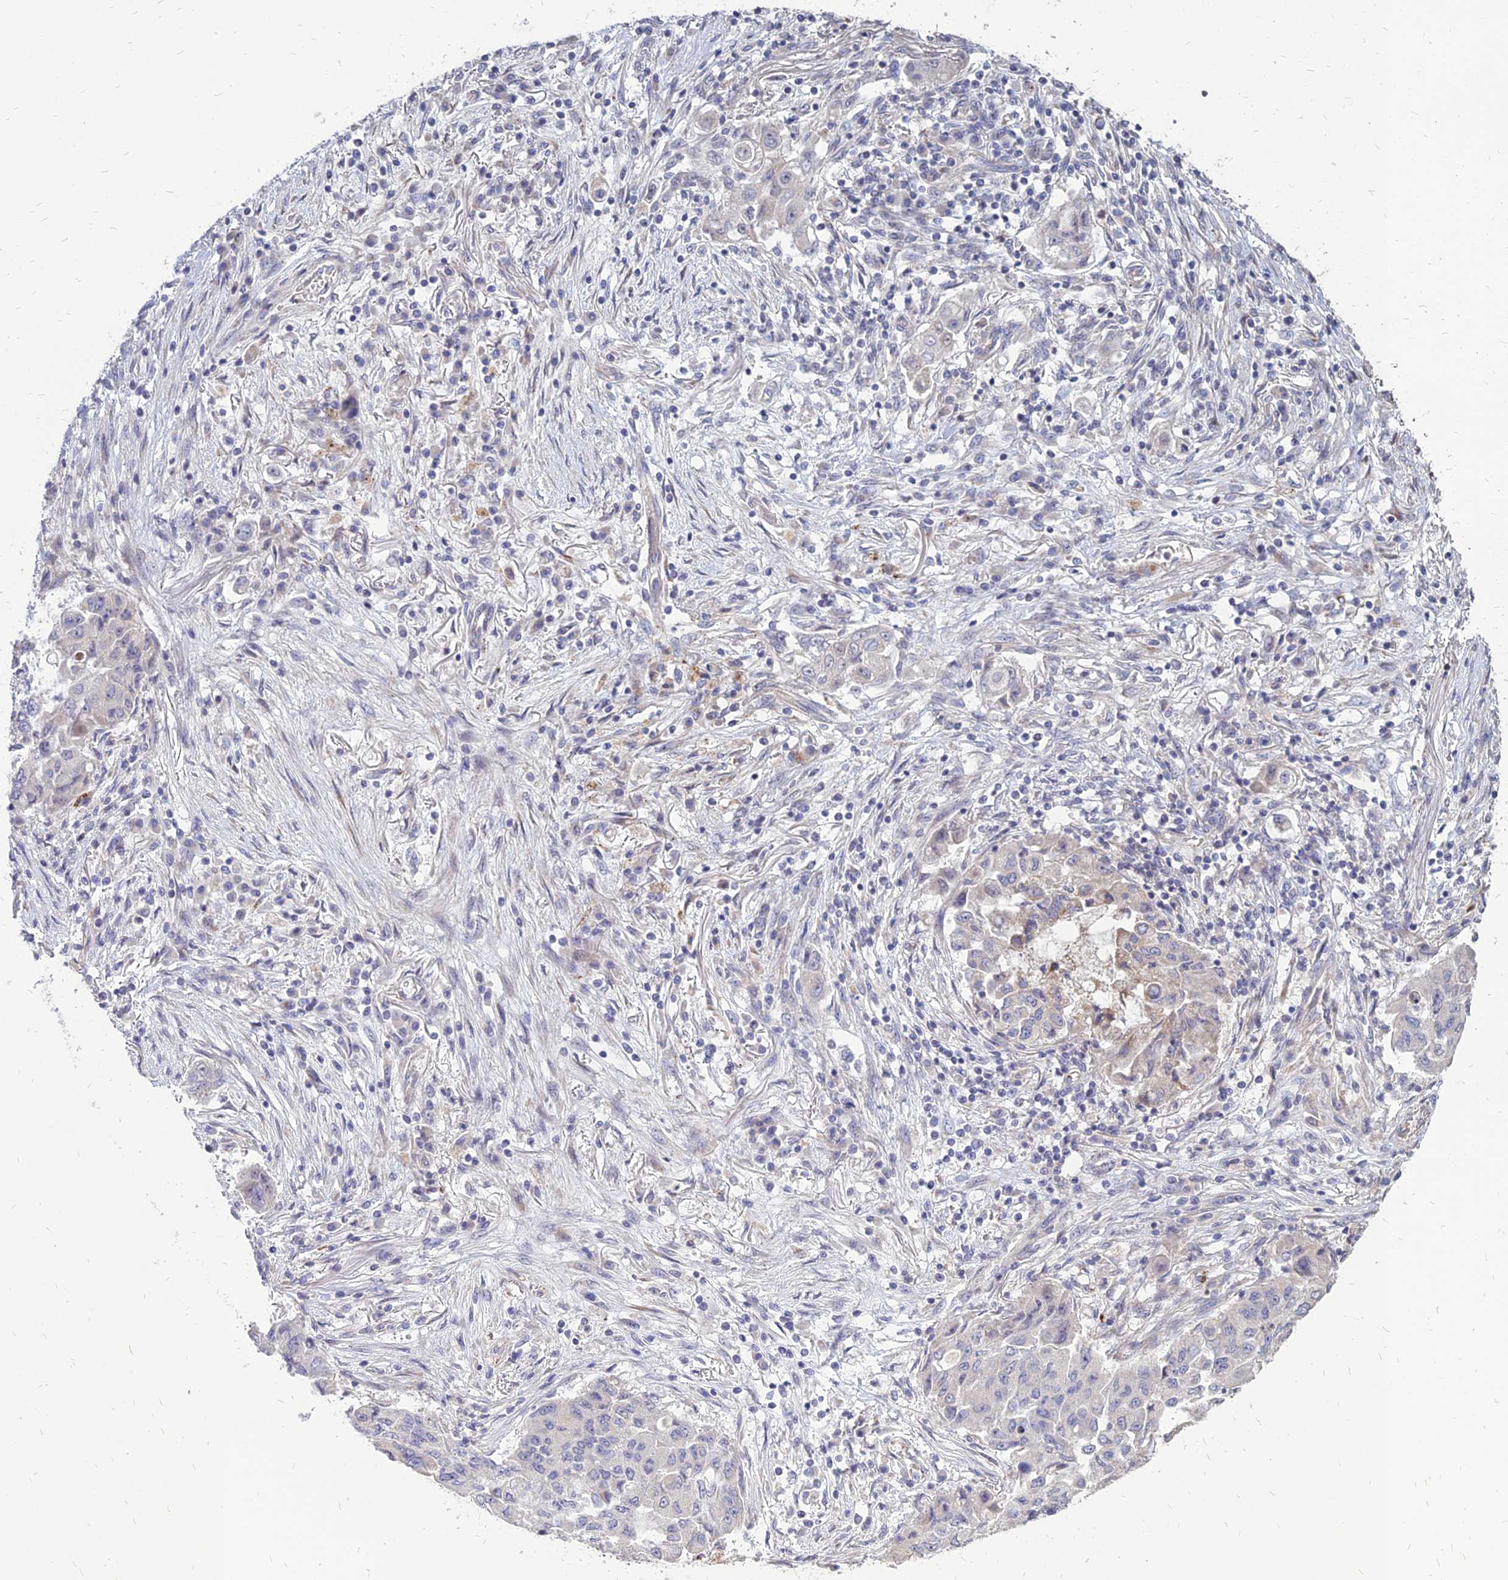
{"staining": {"intensity": "negative", "quantity": "none", "location": "none"}, "tissue": "lung cancer", "cell_type": "Tumor cells", "image_type": "cancer", "snomed": [{"axis": "morphology", "description": "Squamous cell carcinoma, NOS"}, {"axis": "topography", "description": "Lung"}], "caption": "This is a image of immunohistochemistry staining of lung cancer (squamous cell carcinoma), which shows no staining in tumor cells.", "gene": "ST3GAL6", "patient": {"sex": "male", "age": 74}}